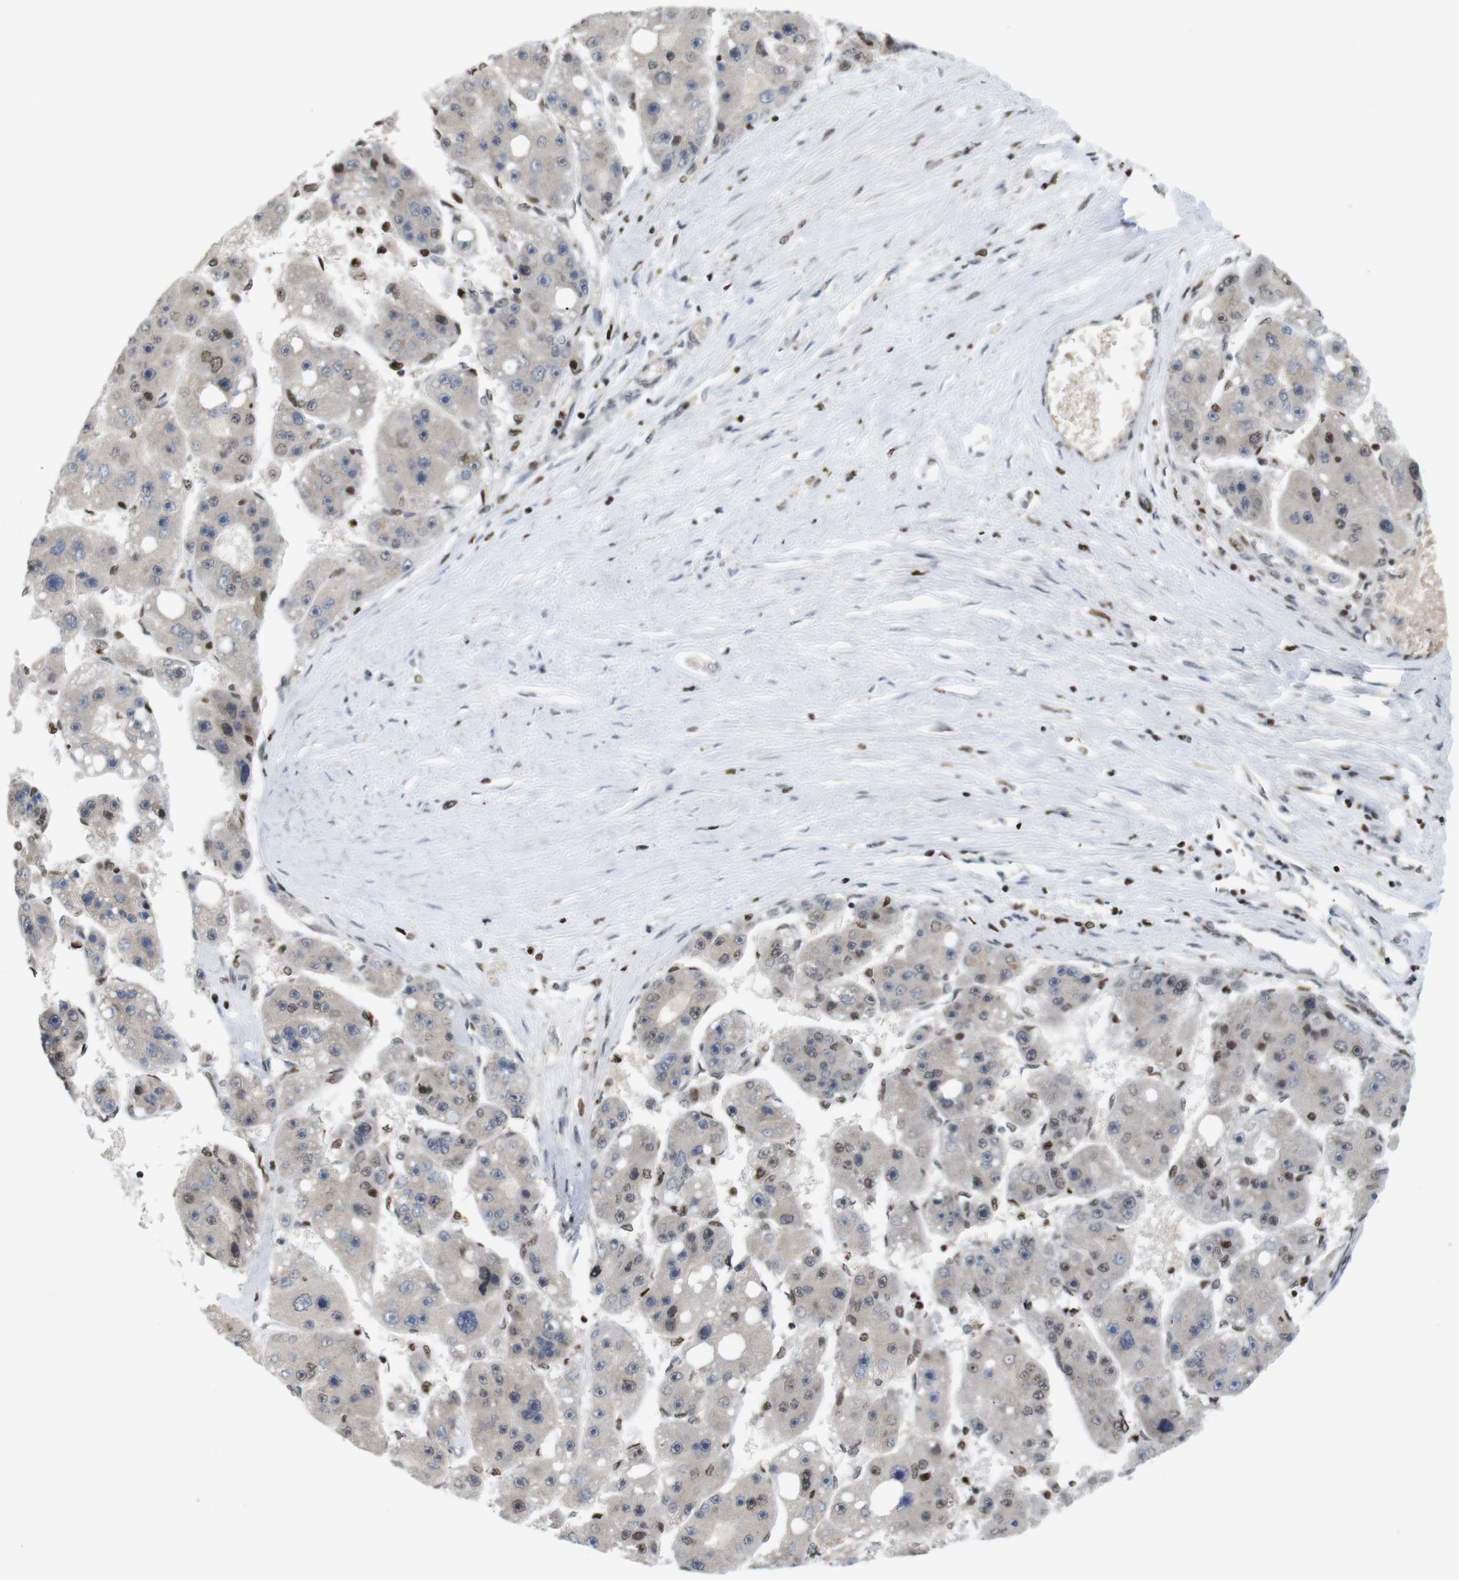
{"staining": {"intensity": "moderate", "quantity": "25%-75%", "location": "cytoplasmic/membranous,nuclear"}, "tissue": "liver cancer", "cell_type": "Tumor cells", "image_type": "cancer", "snomed": [{"axis": "morphology", "description": "Carcinoma, Hepatocellular, NOS"}, {"axis": "topography", "description": "Liver"}], "caption": "Human liver cancer stained with a brown dye exhibits moderate cytoplasmic/membranous and nuclear positive positivity in approximately 25%-75% of tumor cells.", "gene": "MBD1", "patient": {"sex": "female", "age": 61}}